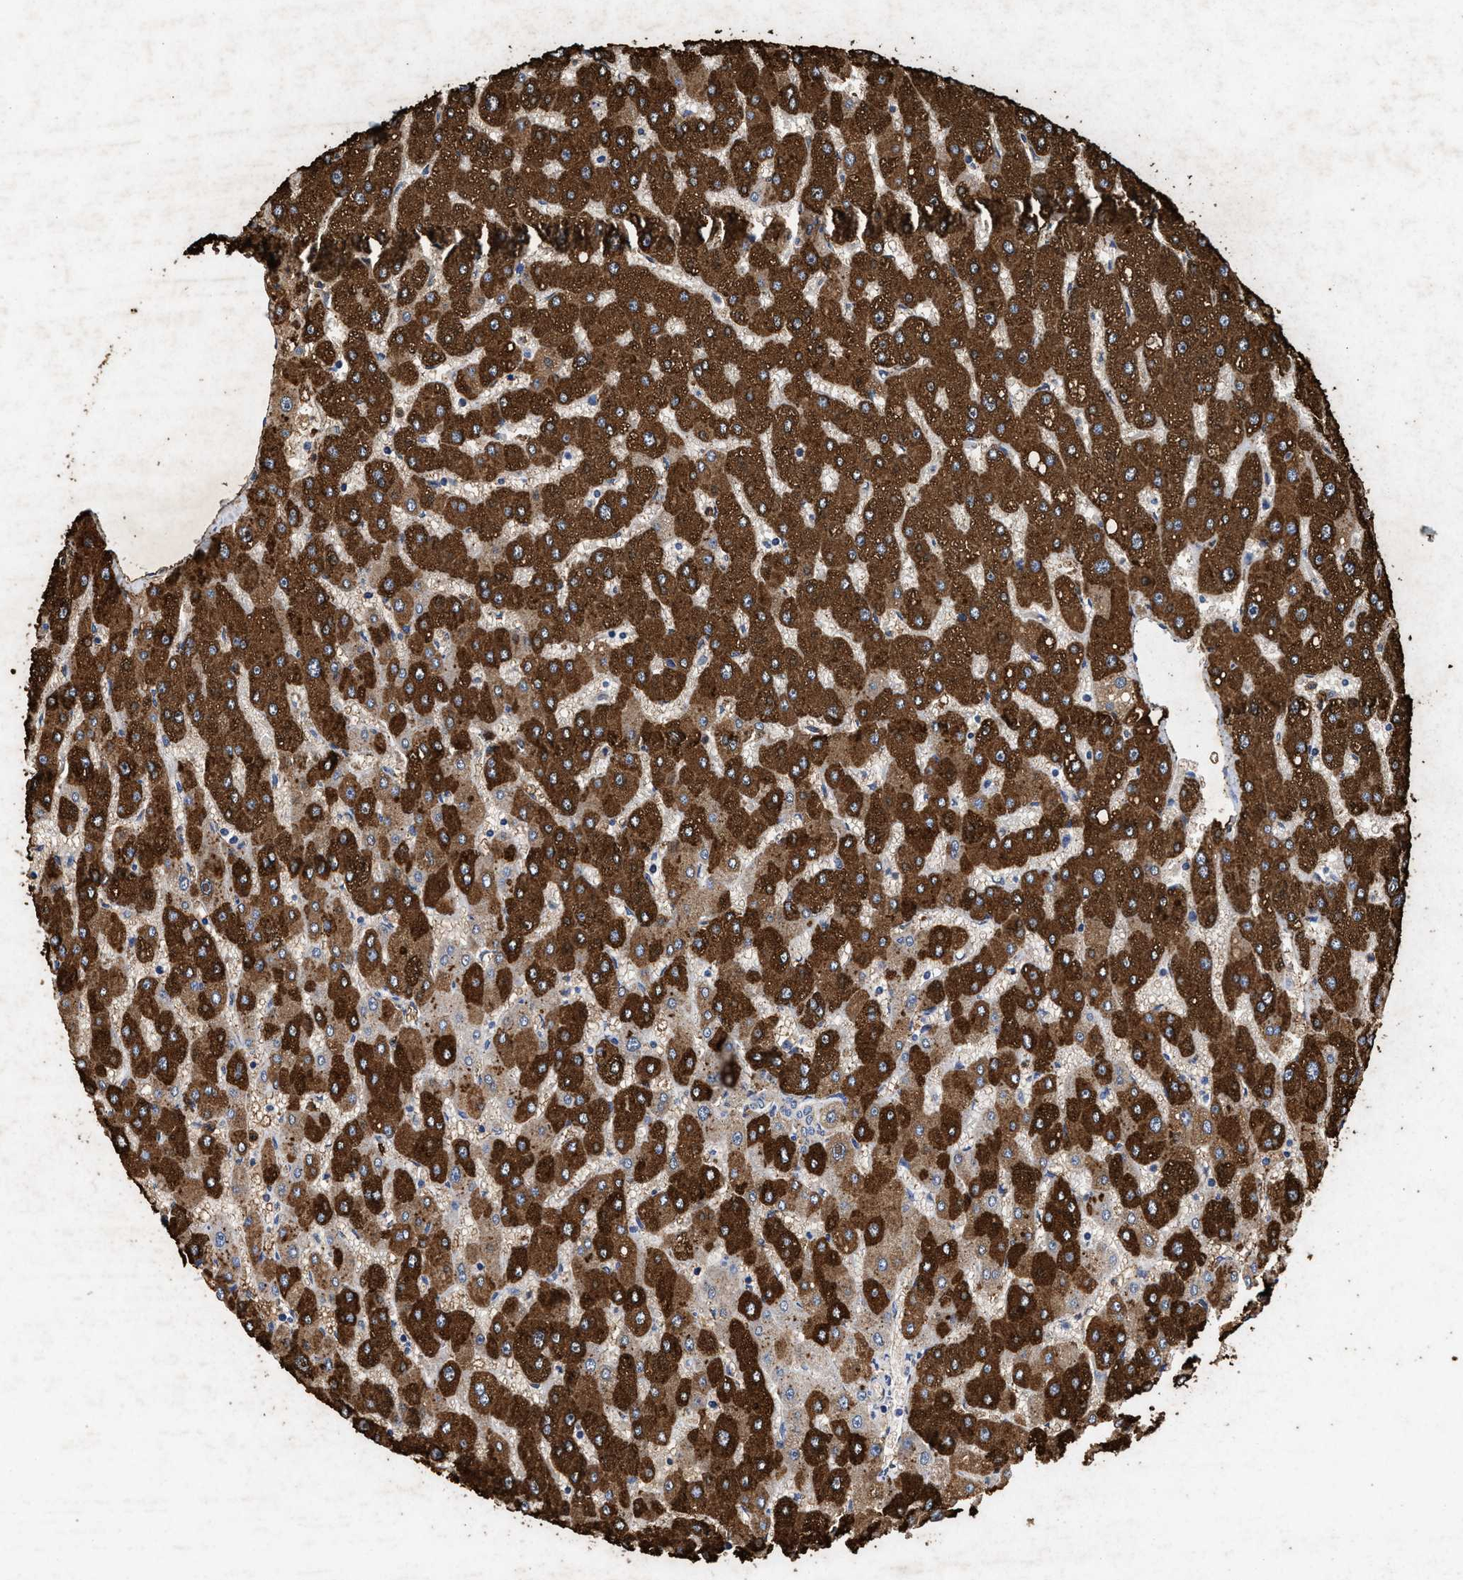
{"staining": {"intensity": "negative", "quantity": "none", "location": "none"}, "tissue": "liver", "cell_type": "Cholangiocytes", "image_type": "normal", "snomed": [{"axis": "morphology", "description": "Normal tissue, NOS"}, {"axis": "topography", "description": "Liver"}], "caption": "Liver was stained to show a protein in brown. There is no significant positivity in cholangiocytes. (DAB immunohistochemistry (IHC), high magnification).", "gene": "LTB4R2", "patient": {"sex": "male", "age": 67}}